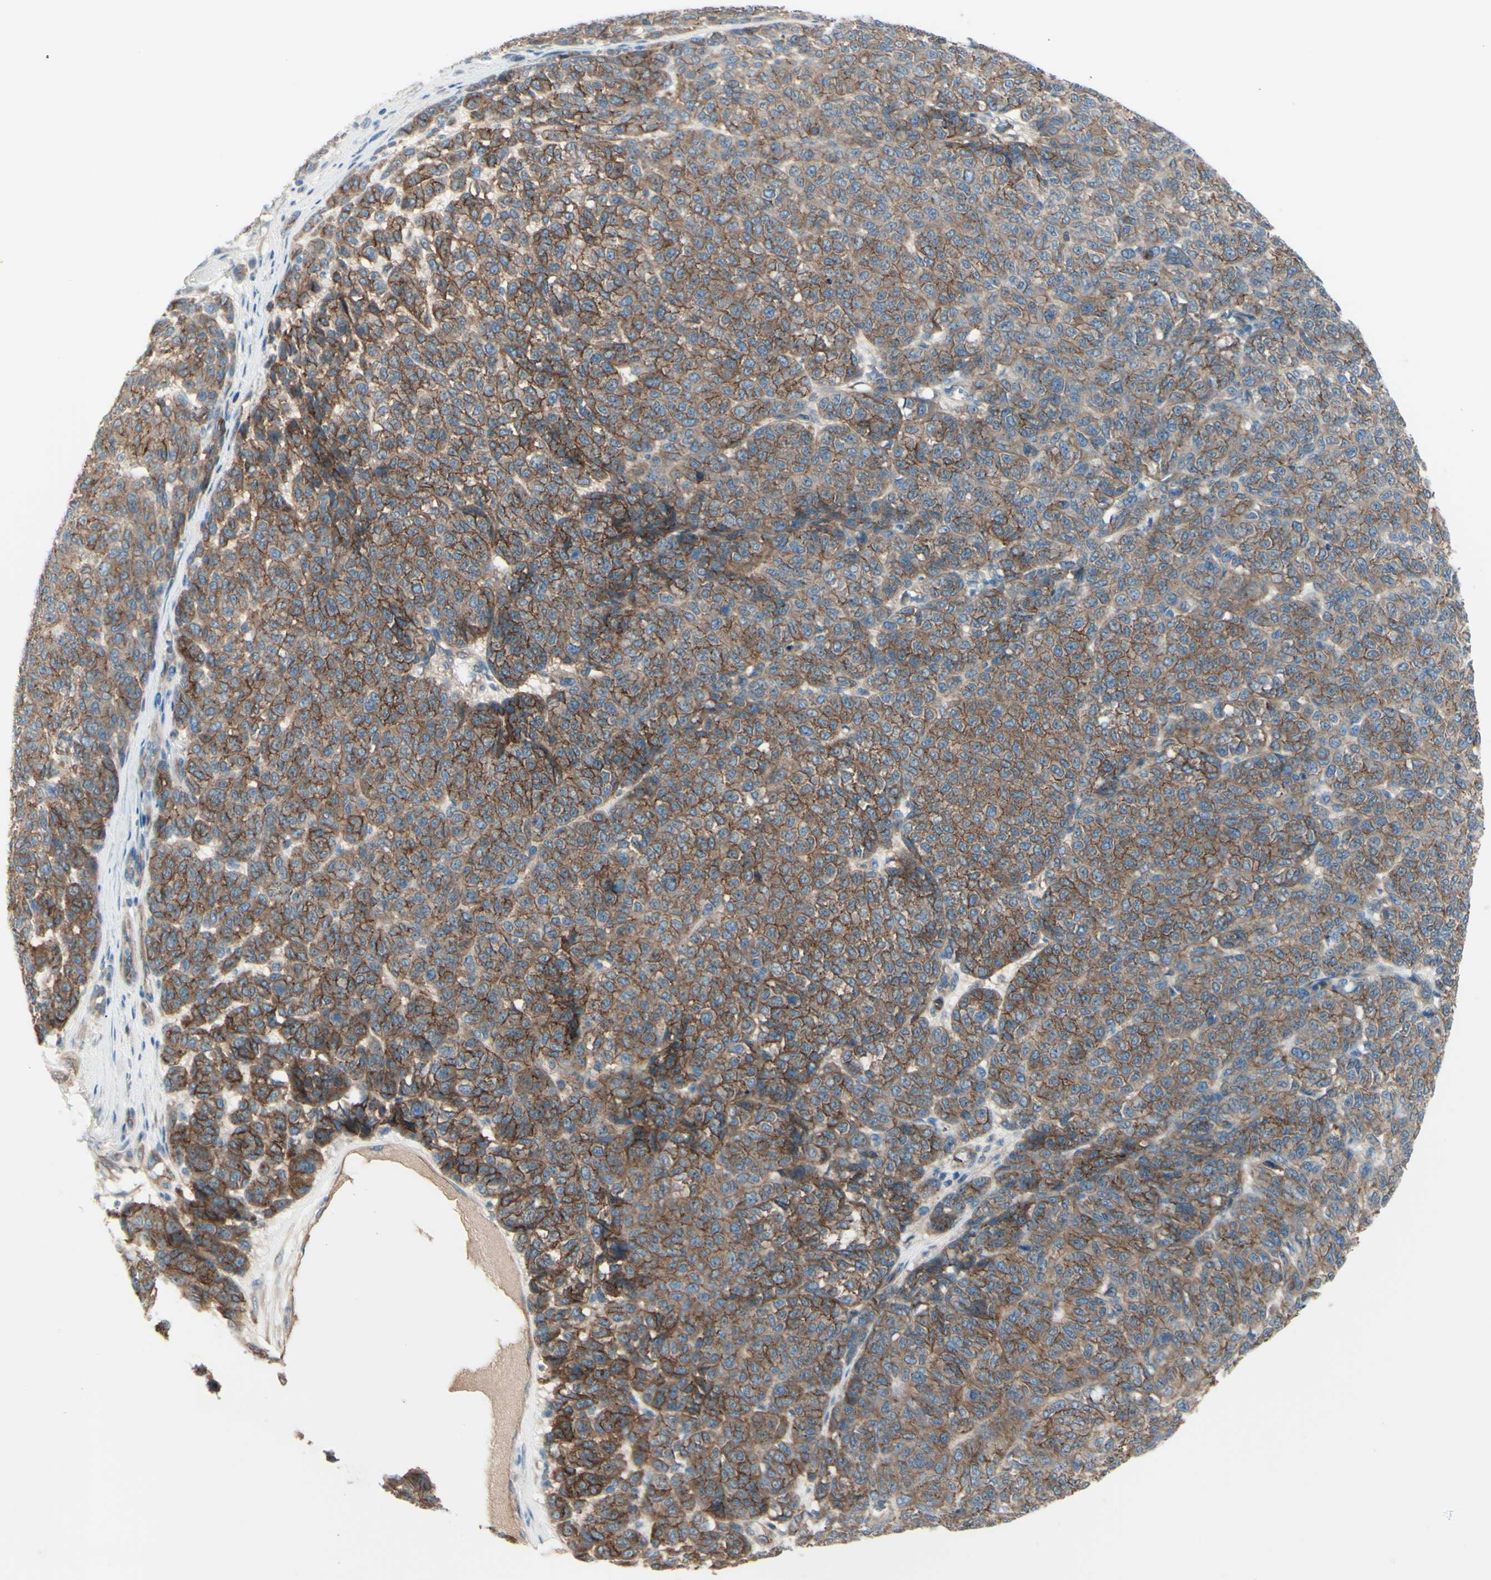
{"staining": {"intensity": "strong", "quantity": ">75%", "location": "cytoplasmic/membranous"}, "tissue": "melanoma", "cell_type": "Tumor cells", "image_type": "cancer", "snomed": [{"axis": "morphology", "description": "Malignant melanoma, NOS"}, {"axis": "topography", "description": "Skin"}], "caption": "Melanoma was stained to show a protein in brown. There is high levels of strong cytoplasmic/membranous expression in approximately >75% of tumor cells.", "gene": "PCDHGA2", "patient": {"sex": "male", "age": 59}}